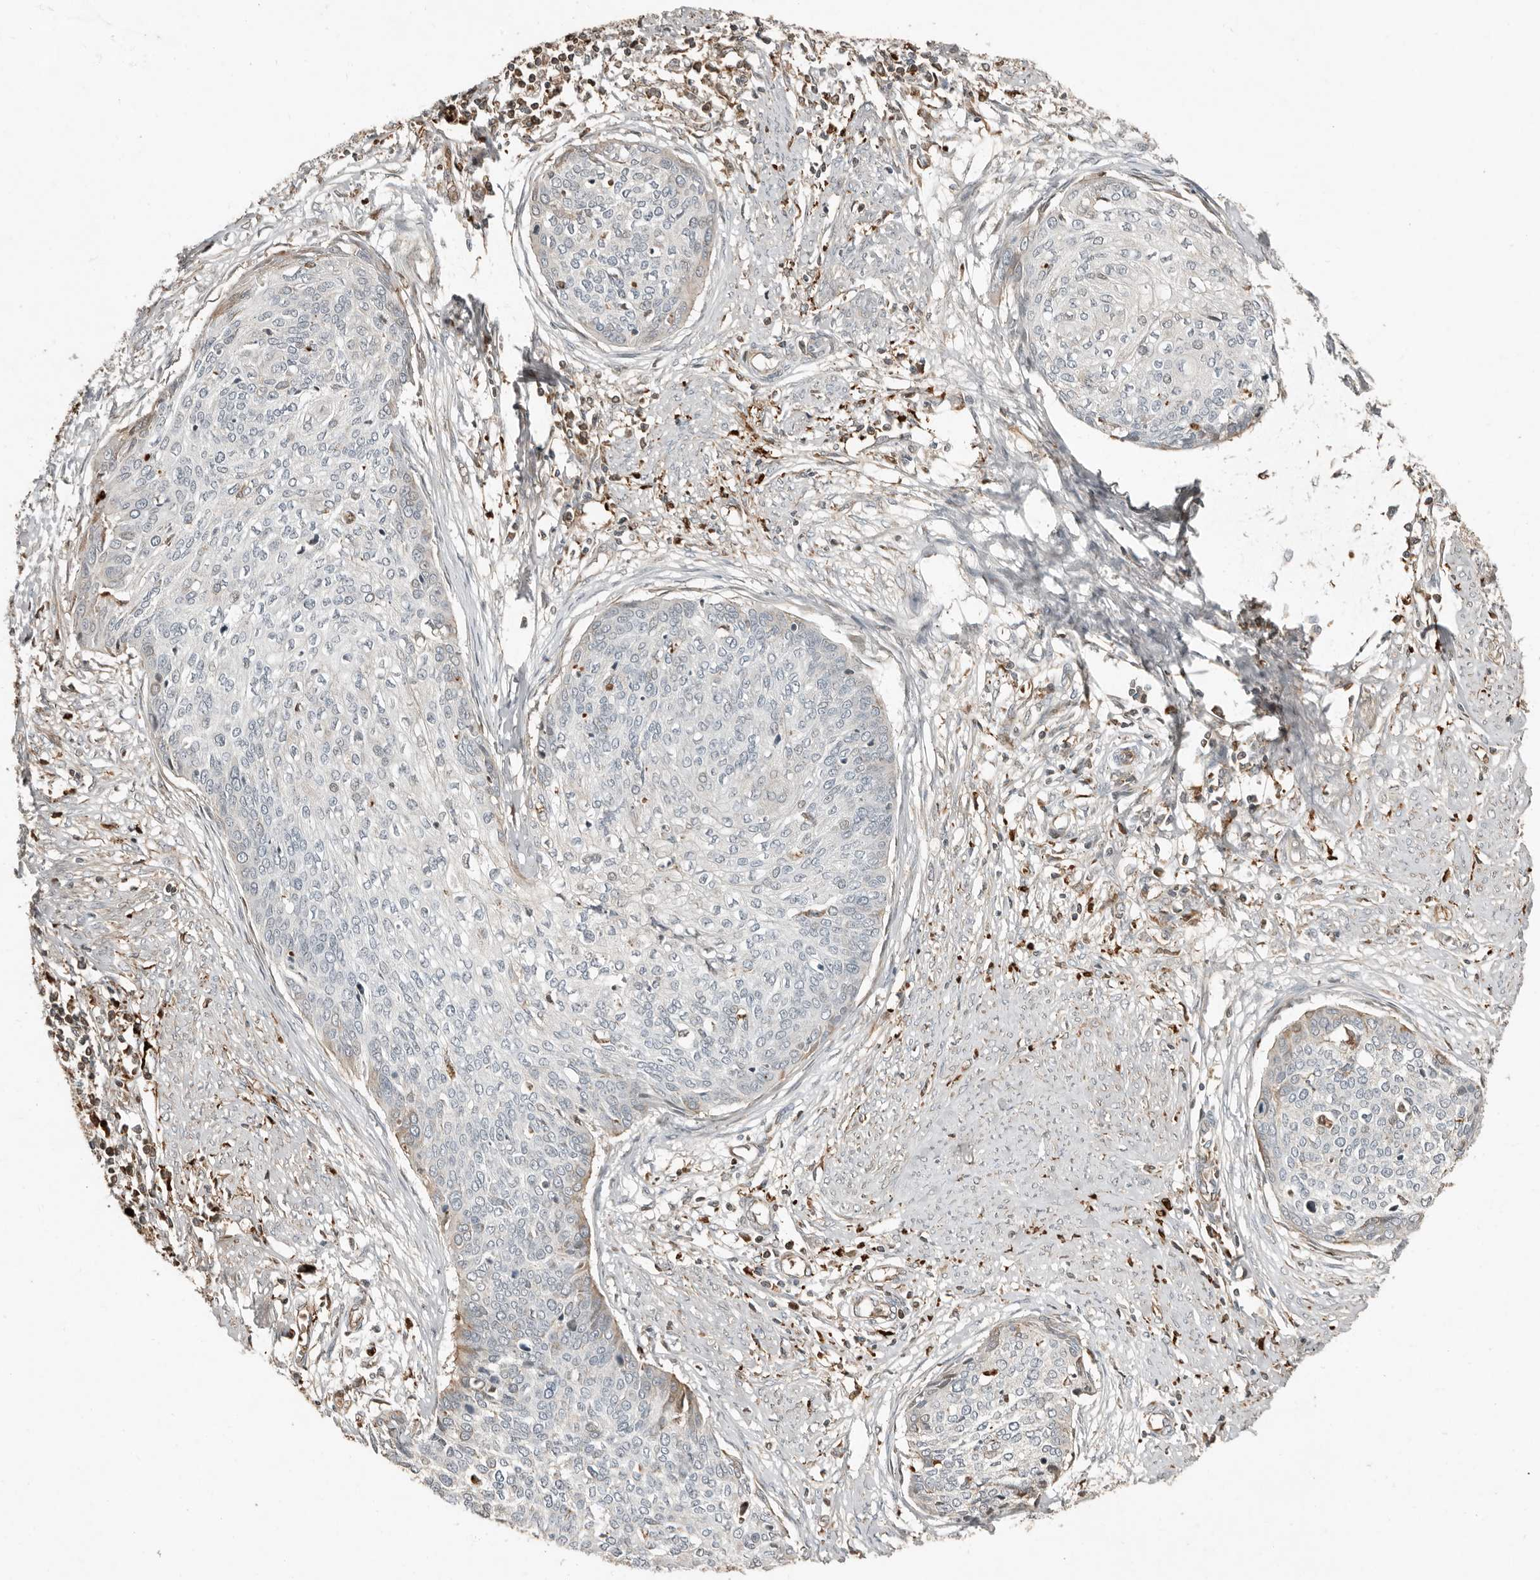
{"staining": {"intensity": "negative", "quantity": "none", "location": "none"}, "tissue": "cervical cancer", "cell_type": "Tumor cells", "image_type": "cancer", "snomed": [{"axis": "morphology", "description": "Squamous cell carcinoma, NOS"}, {"axis": "topography", "description": "Cervix"}], "caption": "Tumor cells show no significant positivity in cervical cancer.", "gene": "KLHL38", "patient": {"sex": "female", "age": 37}}